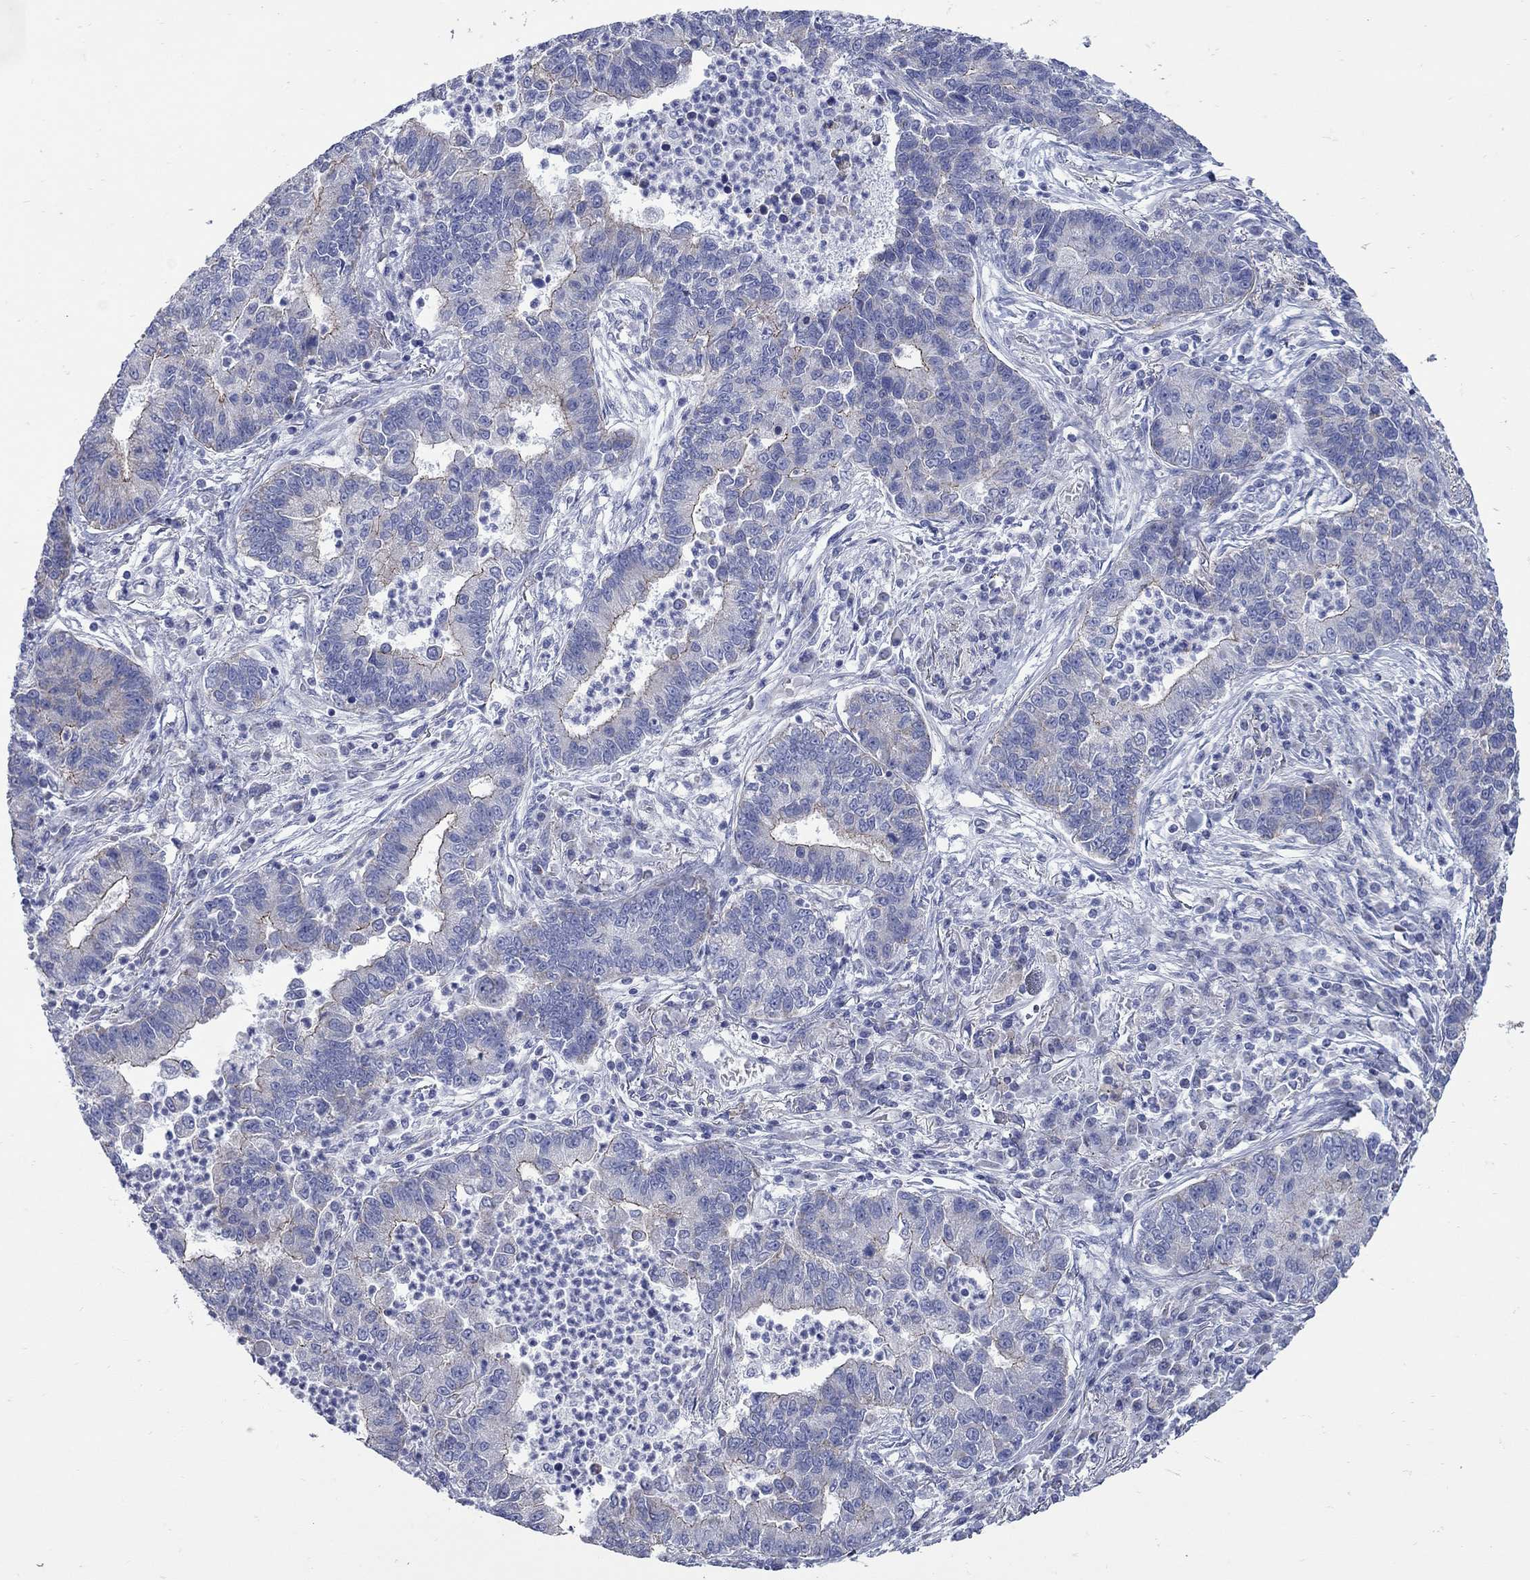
{"staining": {"intensity": "strong", "quantity": "<25%", "location": "cytoplasmic/membranous"}, "tissue": "lung cancer", "cell_type": "Tumor cells", "image_type": "cancer", "snomed": [{"axis": "morphology", "description": "Adenocarcinoma, NOS"}, {"axis": "topography", "description": "Lung"}], "caption": "A brown stain shows strong cytoplasmic/membranous positivity of a protein in human lung adenocarcinoma tumor cells. (Stains: DAB in brown, nuclei in blue, Microscopy: brightfield microscopy at high magnification).", "gene": "PDZD3", "patient": {"sex": "female", "age": 57}}